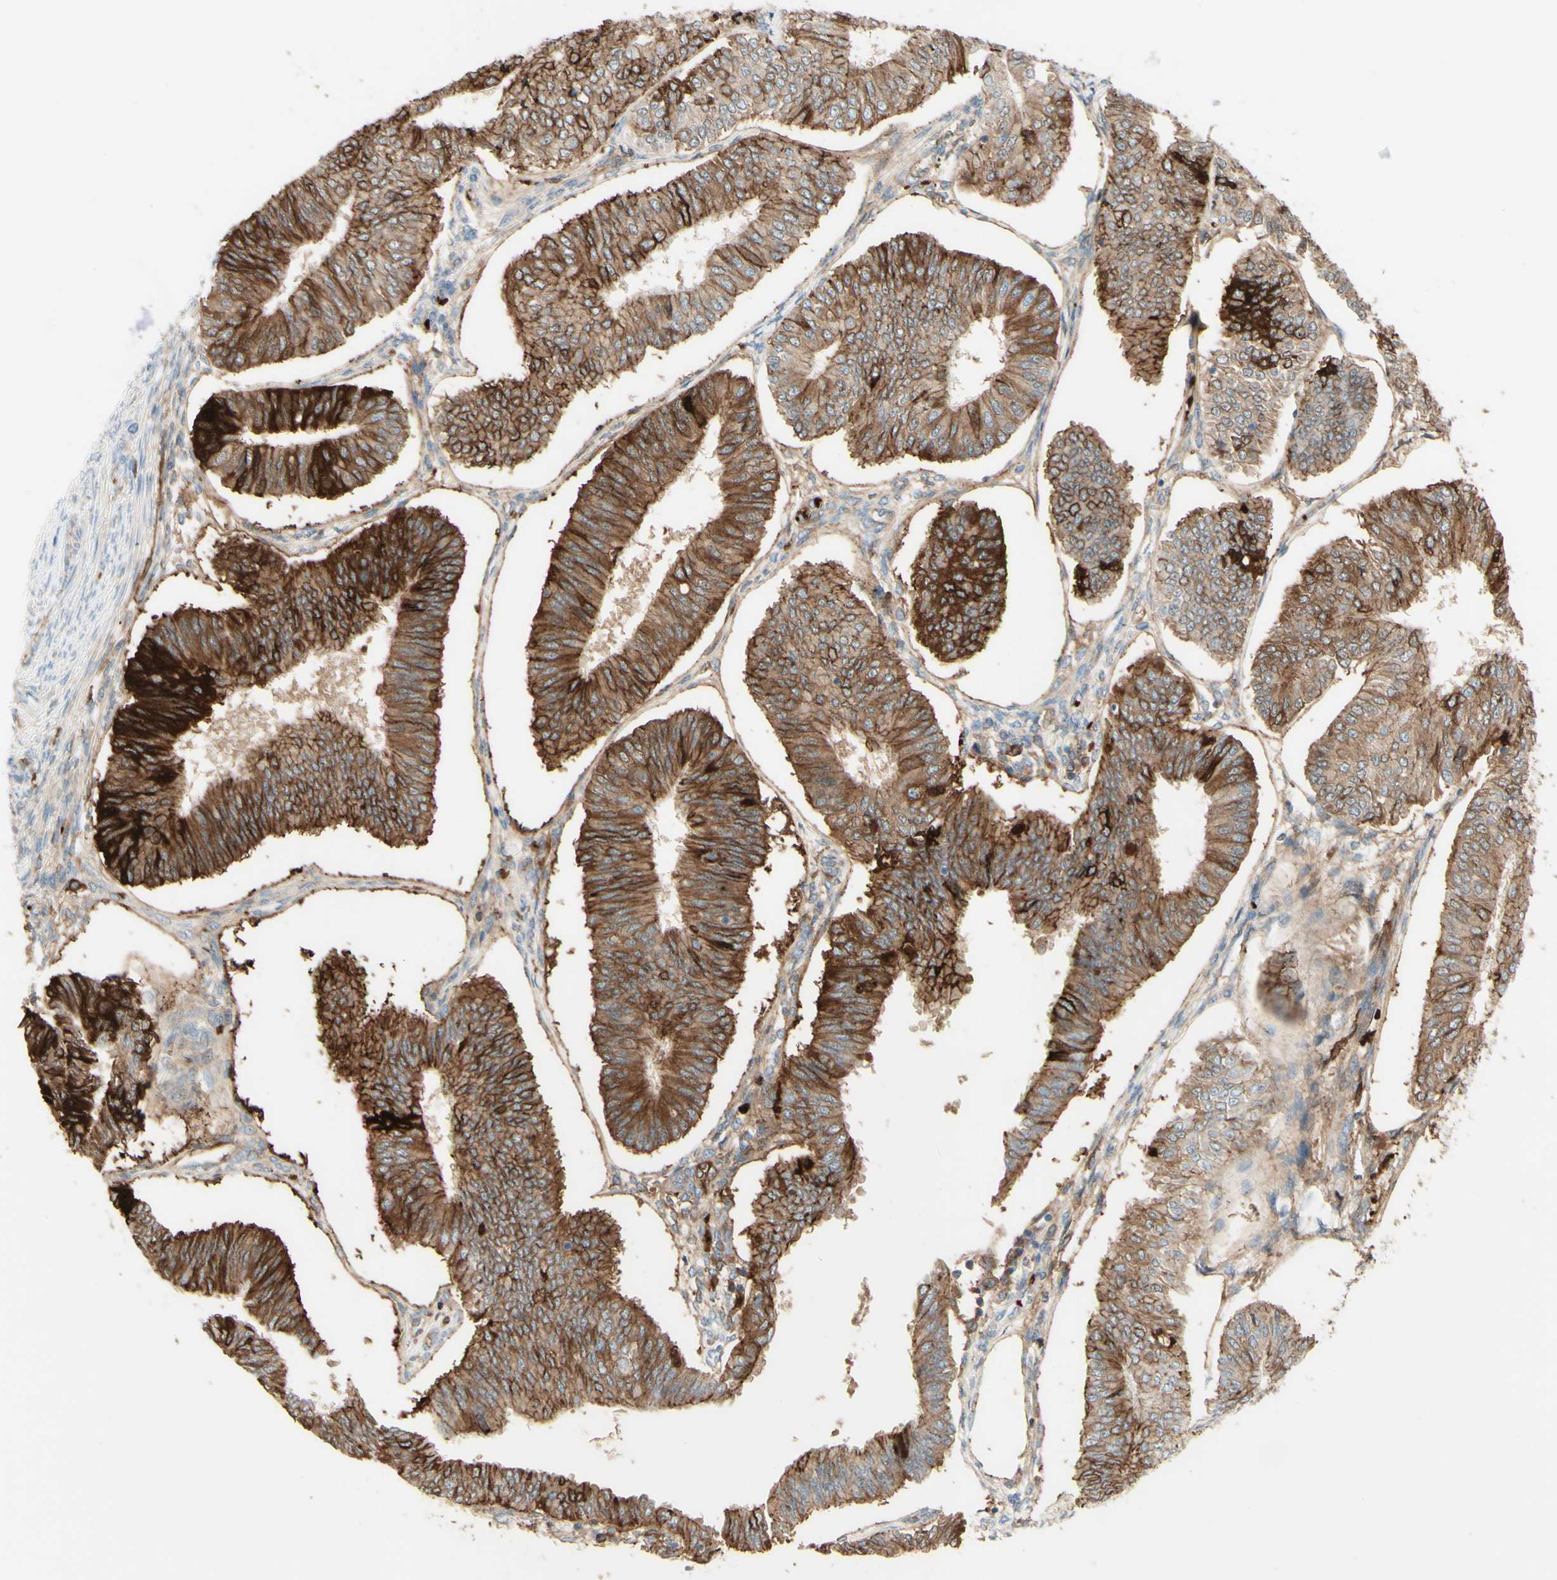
{"staining": {"intensity": "moderate", "quantity": ">75%", "location": "cytoplasmic/membranous"}, "tissue": "endometrial cancer", "cell_type": "Tumor cells", "image_type": "cancer", "snomed": [{"axis": "morphology", "description": "Adenocarcinoma, NOS"}, {"axis": "topography", "description": "Endometrium"}], "caption": "Immunohistochemical staining of human endometrial adenocarcinoma exhibits medium levels of moderate cytoplasmic/membranous expression in about >75% of tumor cells.", "gene": "ALCAM", "patient": {"sex": "female", "age": 58}}